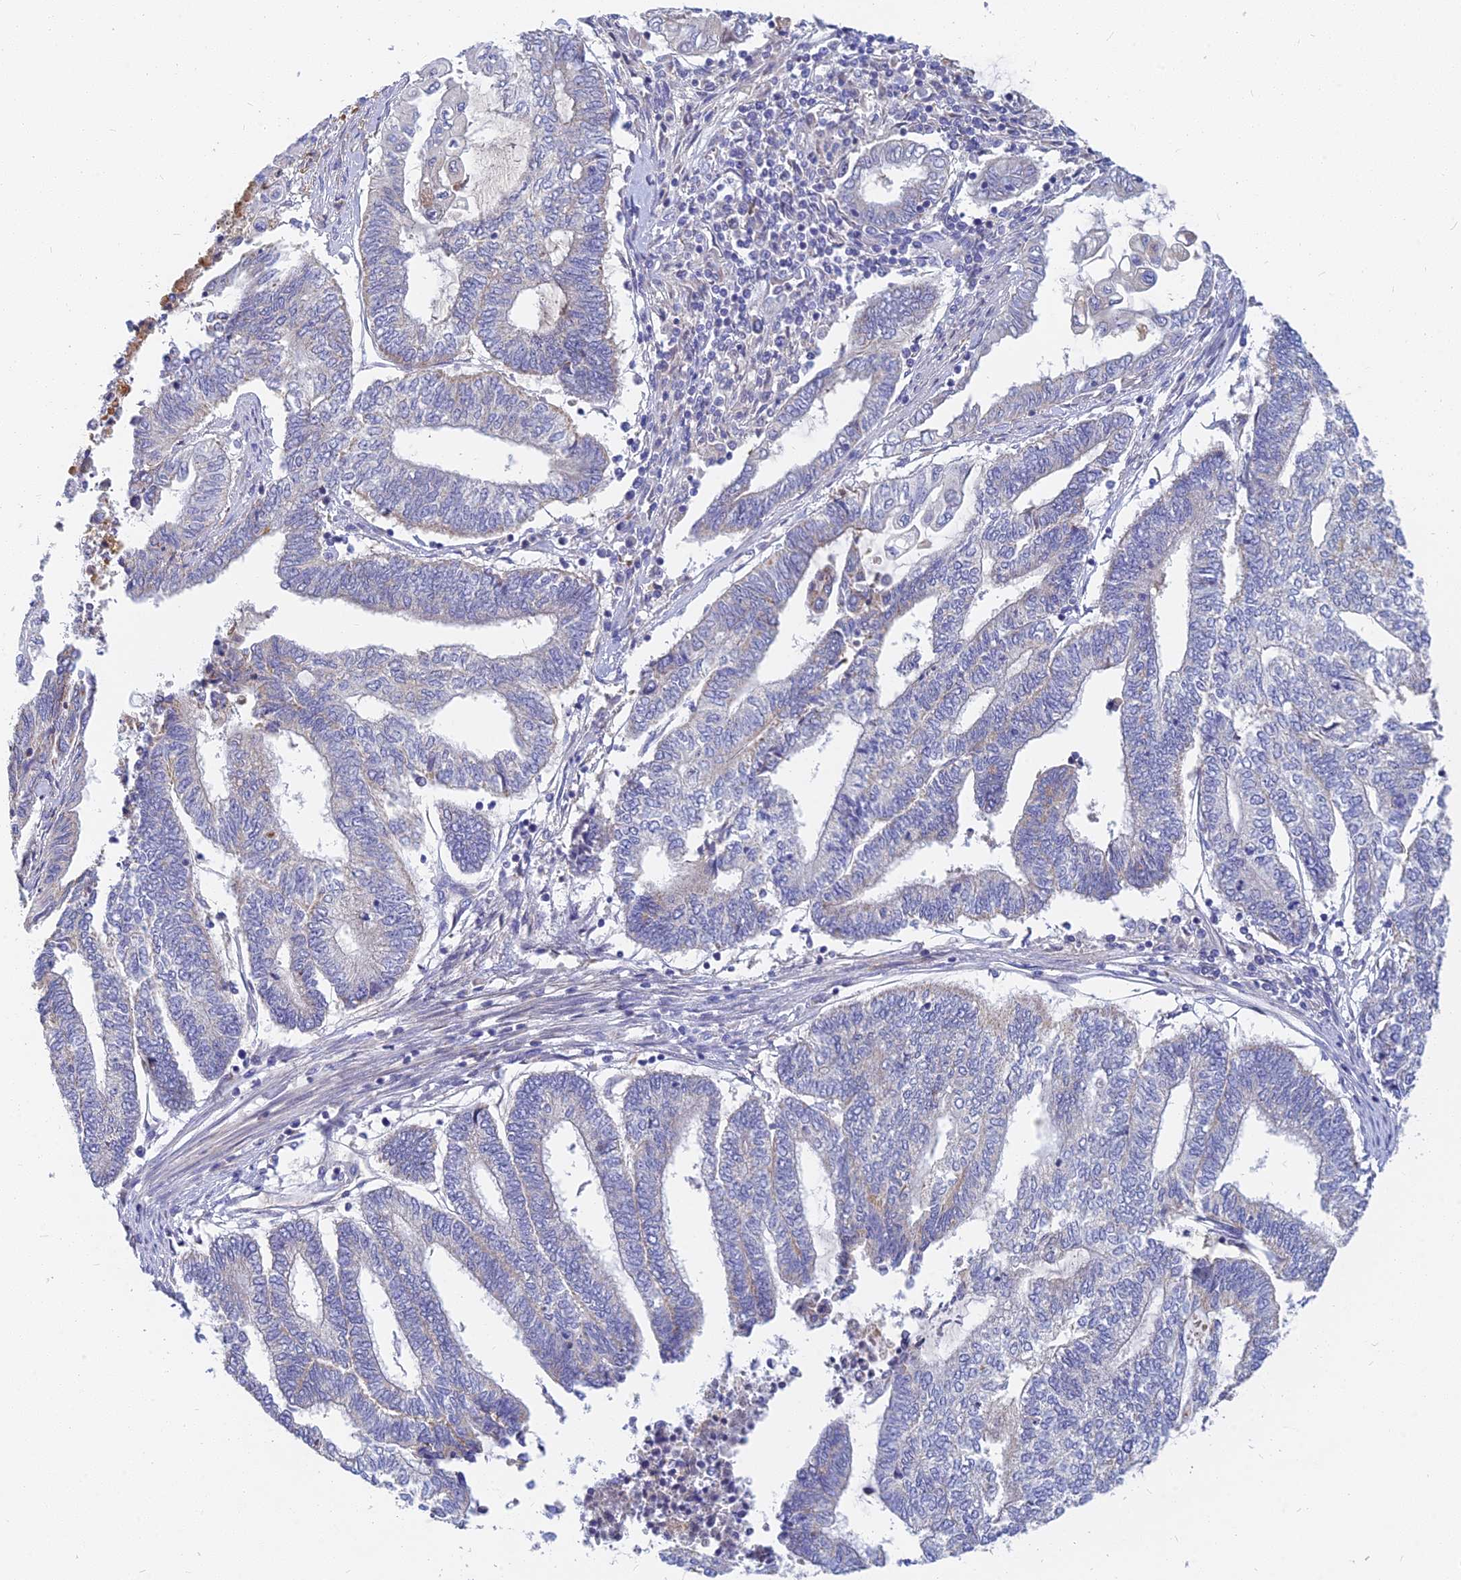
{"staining": {"intensity": "negative", "quantity": "none", "location": "none"}, "tissue": "endometrial cancer", "cell_type": "Tumor cells", "image_type": "cancer", "snomed": [{"axis": "morphology", "description": "Adenocarcinoma, NOS"}, {"axis": "topography", "description": "Uterus"}, {"axis": "topography", "description": "Endometrium"}], "caption": "Immunohistochemistry micrograph of neoplastic tissue: human endometrial adenocarcinoma stained with DAB displays no significant protein staining in tumor cells.", "gene": "CACNA1B", "patient": {"sex": "female", "age": 70}}